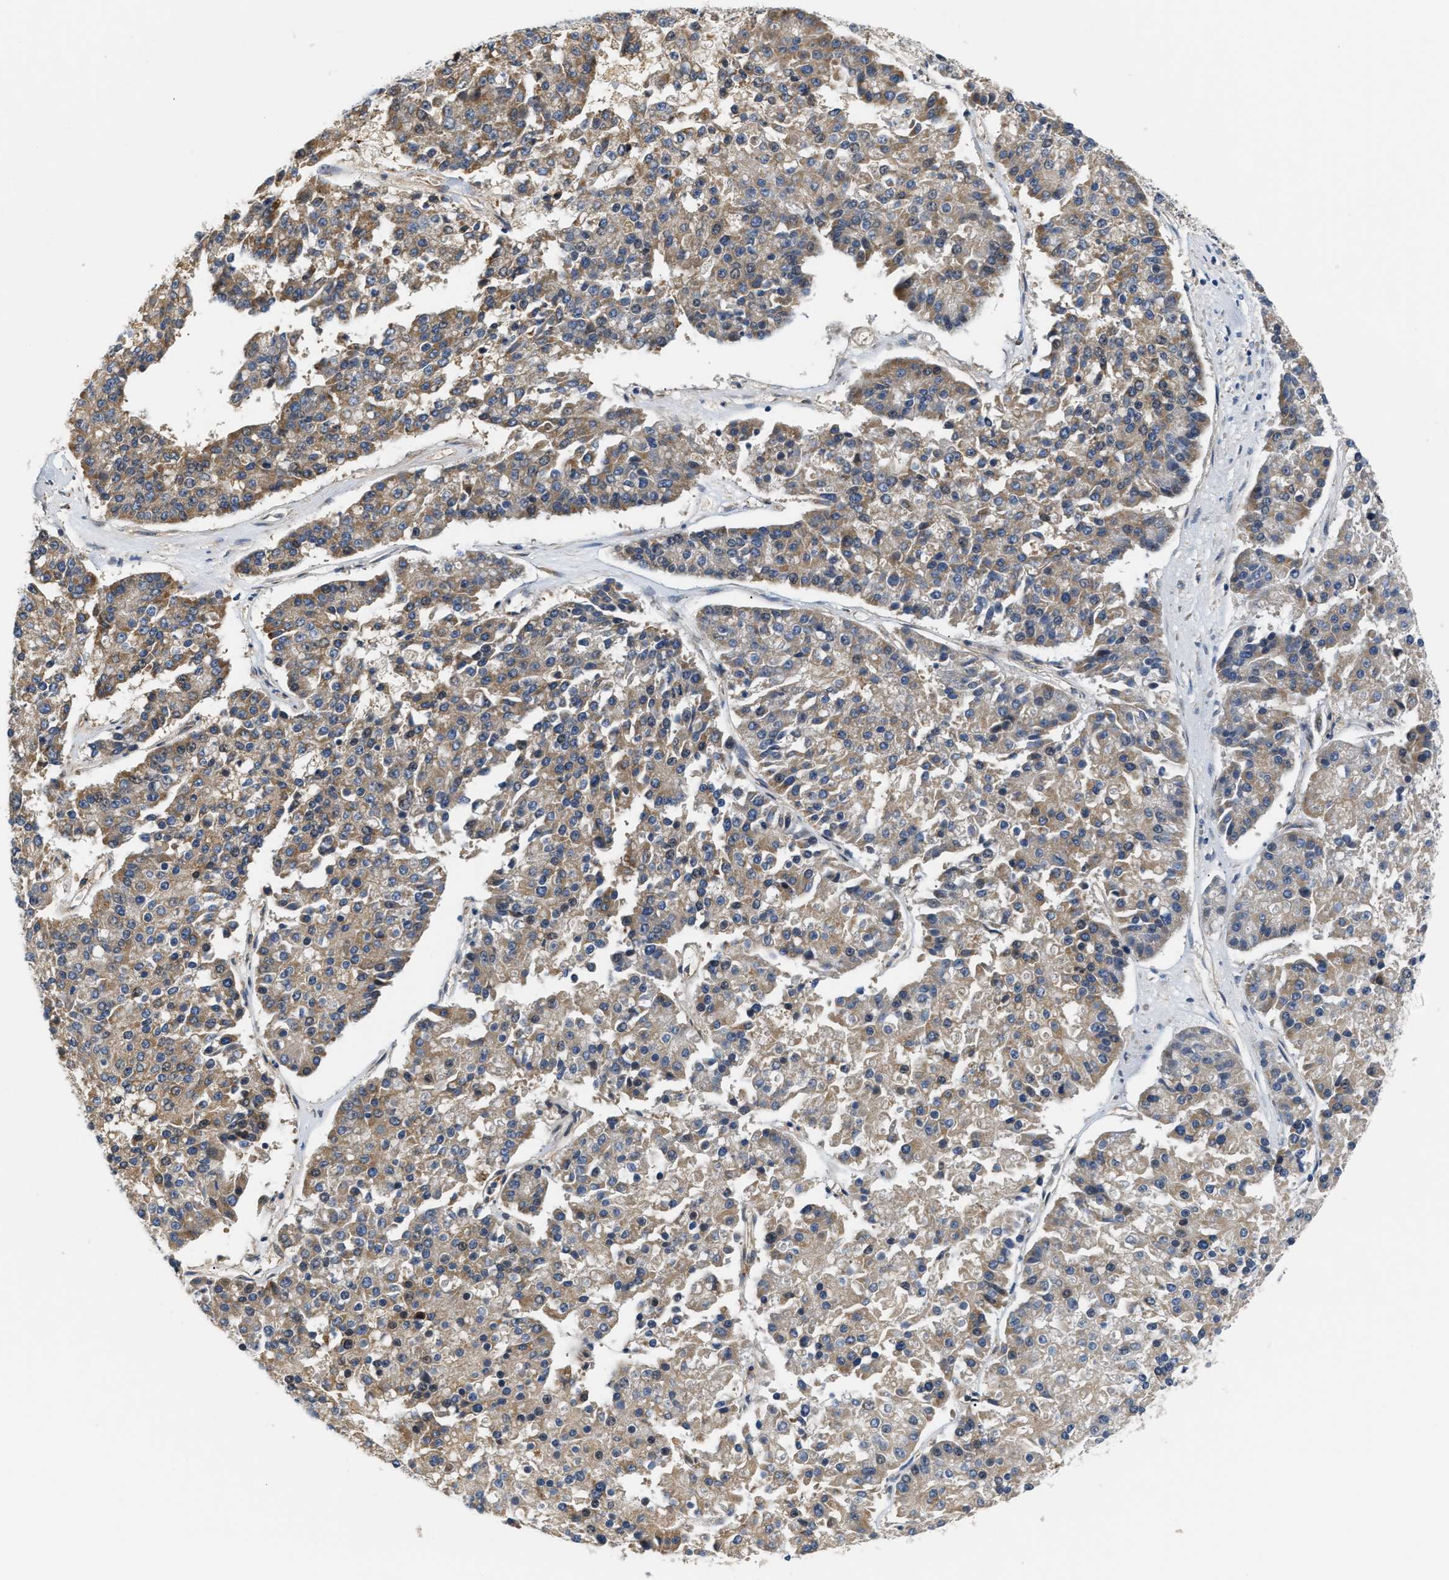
{"staining": {"intensity": "moderate", "quantity": ">75%", "location": "cytoplasmic/membranous"}, "tissue": "pancreatic cancer", "cell_type": "Tumor cells", "image_type": "cancer", "snomed": [{"axis": "morphology", "description": "Adenocarcinoma, NOS"}, {"axis": "topography", "description": "Pancreas"}], "caption": "Immunohistochemical staining of human pancreatic cancer (adenocarcinoma) shows medium levels of moderate cytoplasmic/membranous protein staining in about >75% of tumor cells.", "gene": "TNIP2", "patient": {"sex": "male", "age": 50}}